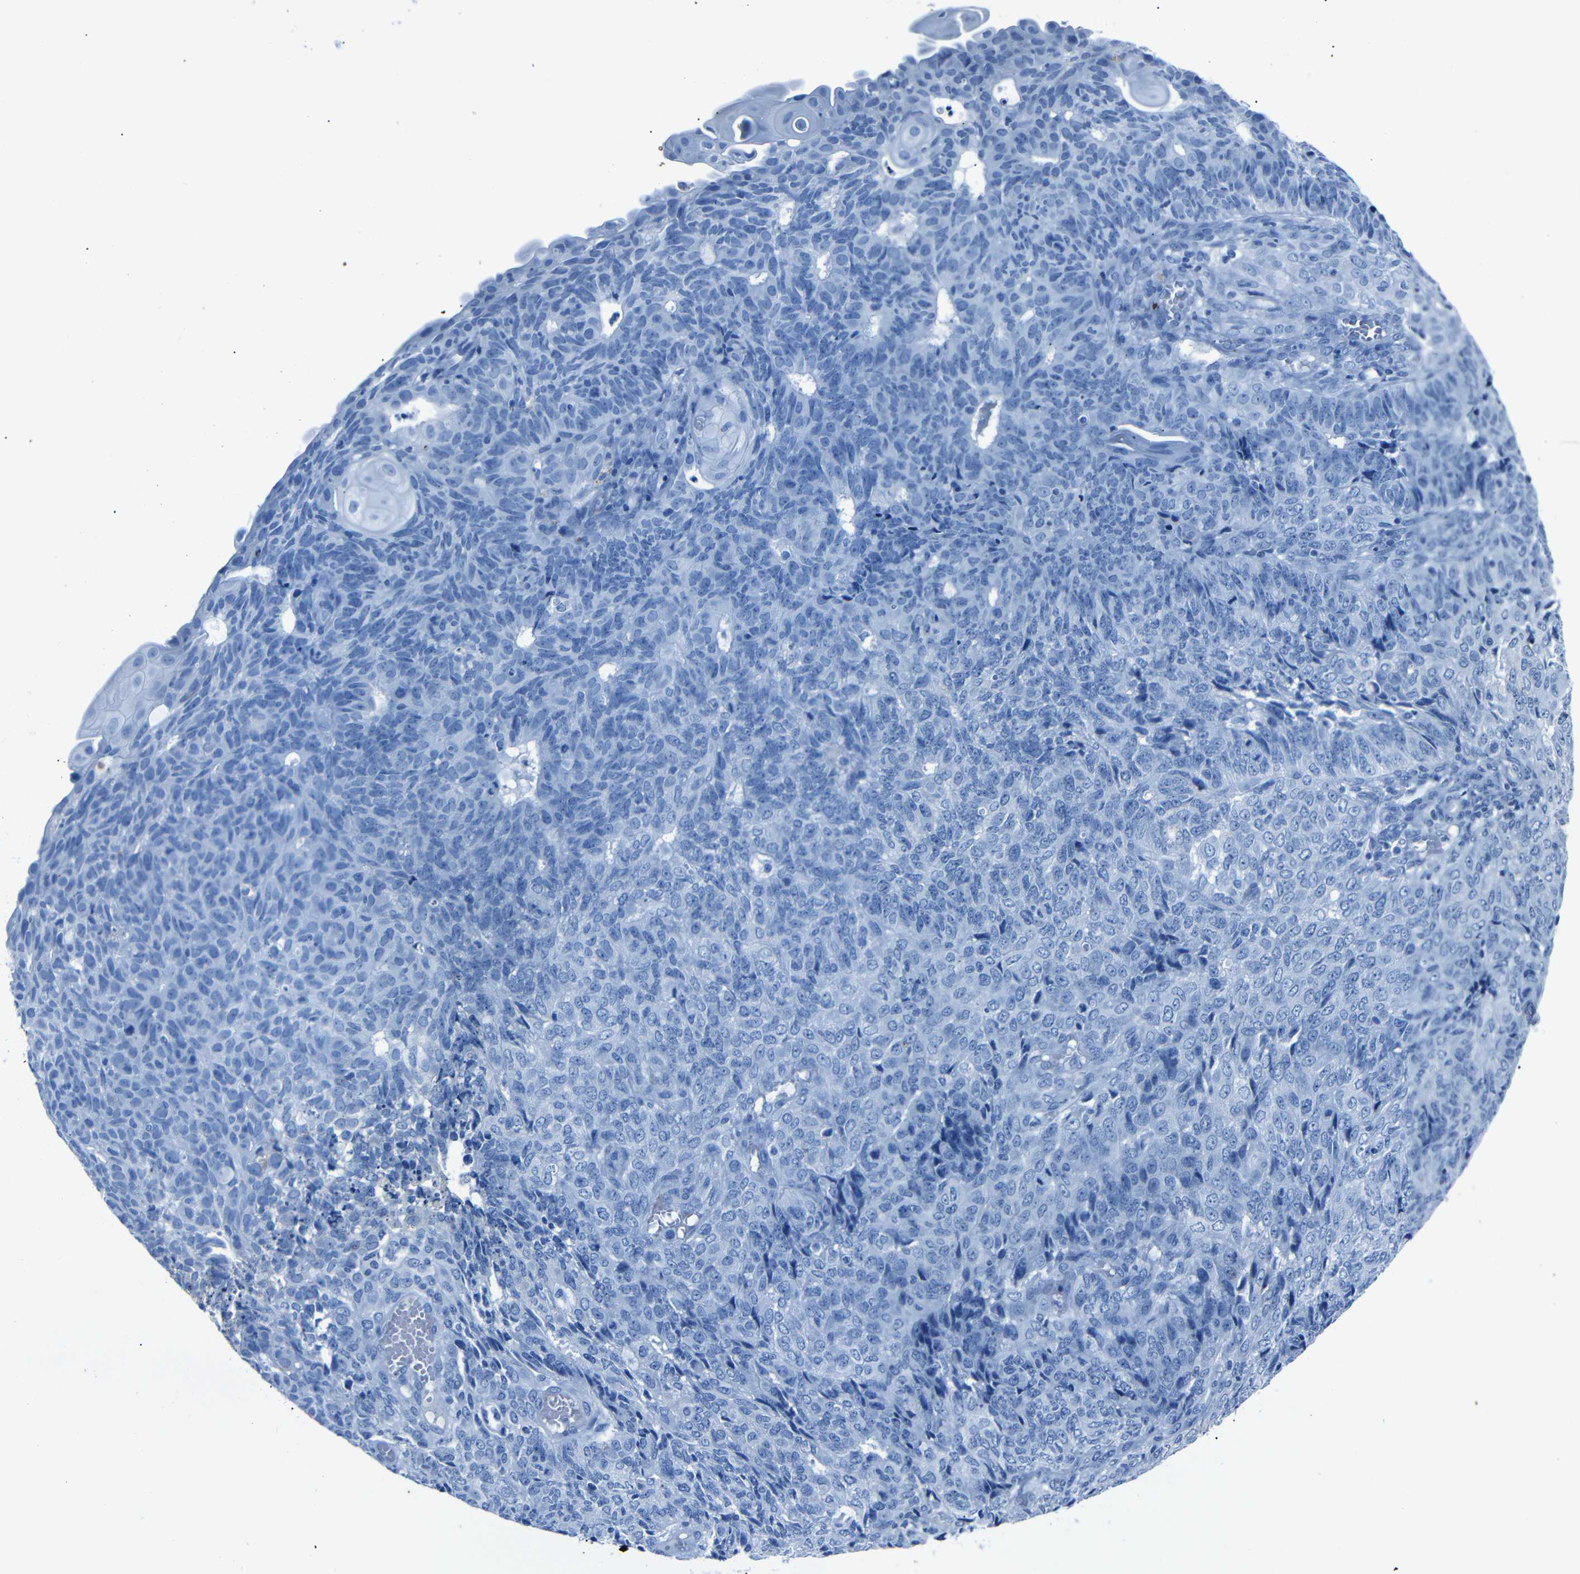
{"staining": {"intensity": "negative", "quantity": "none", "location": "none"}, "tissue": "endometrial cancer", "cell_type": "Tumor cells", "image_type": "cancer", "snomed": [{"axis": "morphology", "description": "Adenocarcinoma, NOS"}, {"axis": "topography", "description": "Endometrium"}], "caption": "IHC photomicrograph of neoplastic tissue: human endometrial adenocarcinoma stained with DAB (3,3'-diaminobenzidine) exhibits no significant protein expression in tumor cells. (DAB IHC with hematoxylin counter stain).", "gene": "CLDN11", "patient": {"sex": "female", "age": 32}}